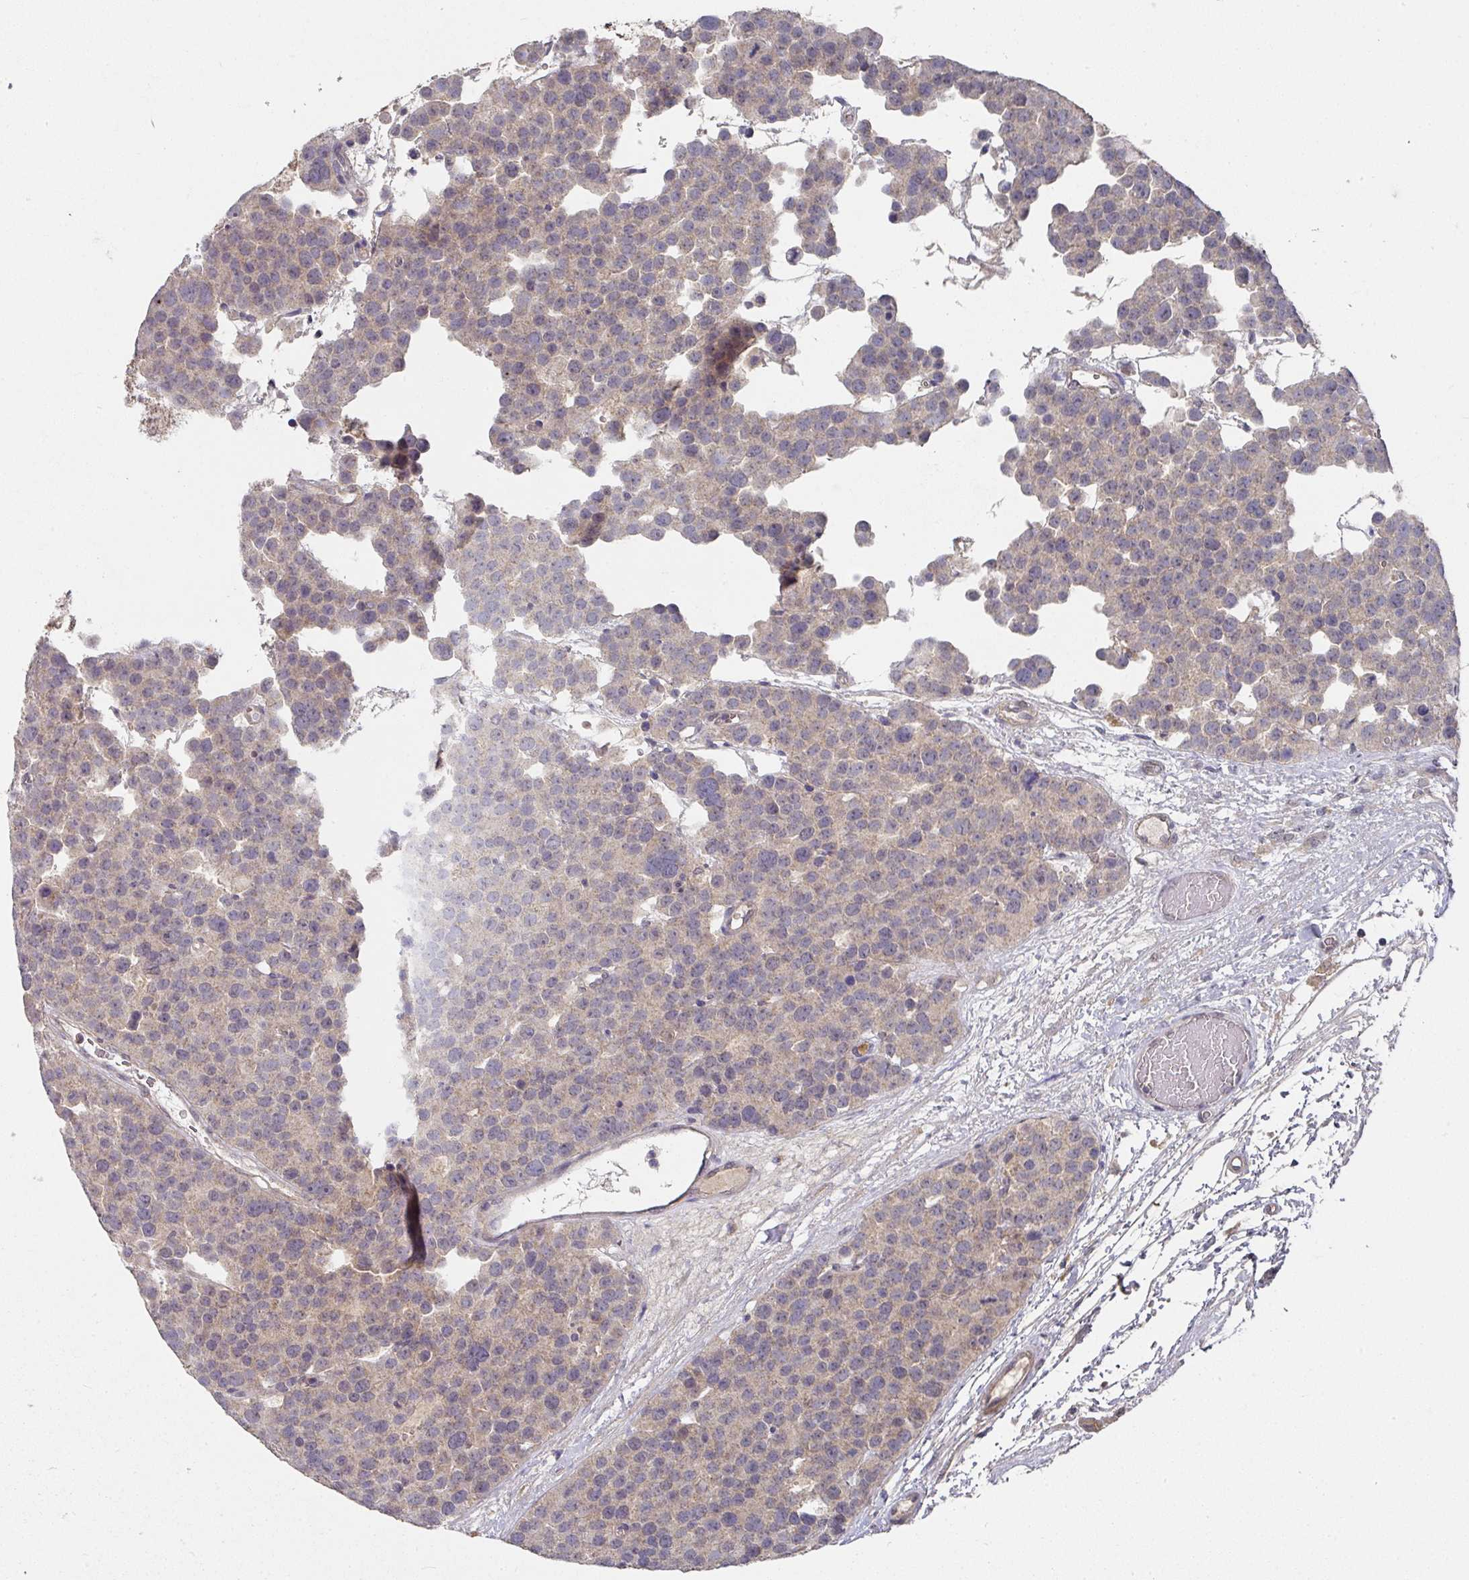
{"staining": {"intensity": "weak", "quantity": "<25%", "location": "cytoplasmic/membranous"}, "tissue": "testis cancer", "cell_type": "Tumor cells", "image_type": "cancer", "snomed": [{"axis": "morphology", "description": "Seminoma, NOS"}, {"axis": "topography", "description": "Testis"}], "caption": "Immunohistochemistry (IHC) histopathology image of neoplastic tissue: human testis cancer stained with DAB (3,3'-diaminobenzidine) demonstrates no significant protein expression in tumor cells.", "gene": "EXTL3", "patient": {"sex": "male", "age": 71}}